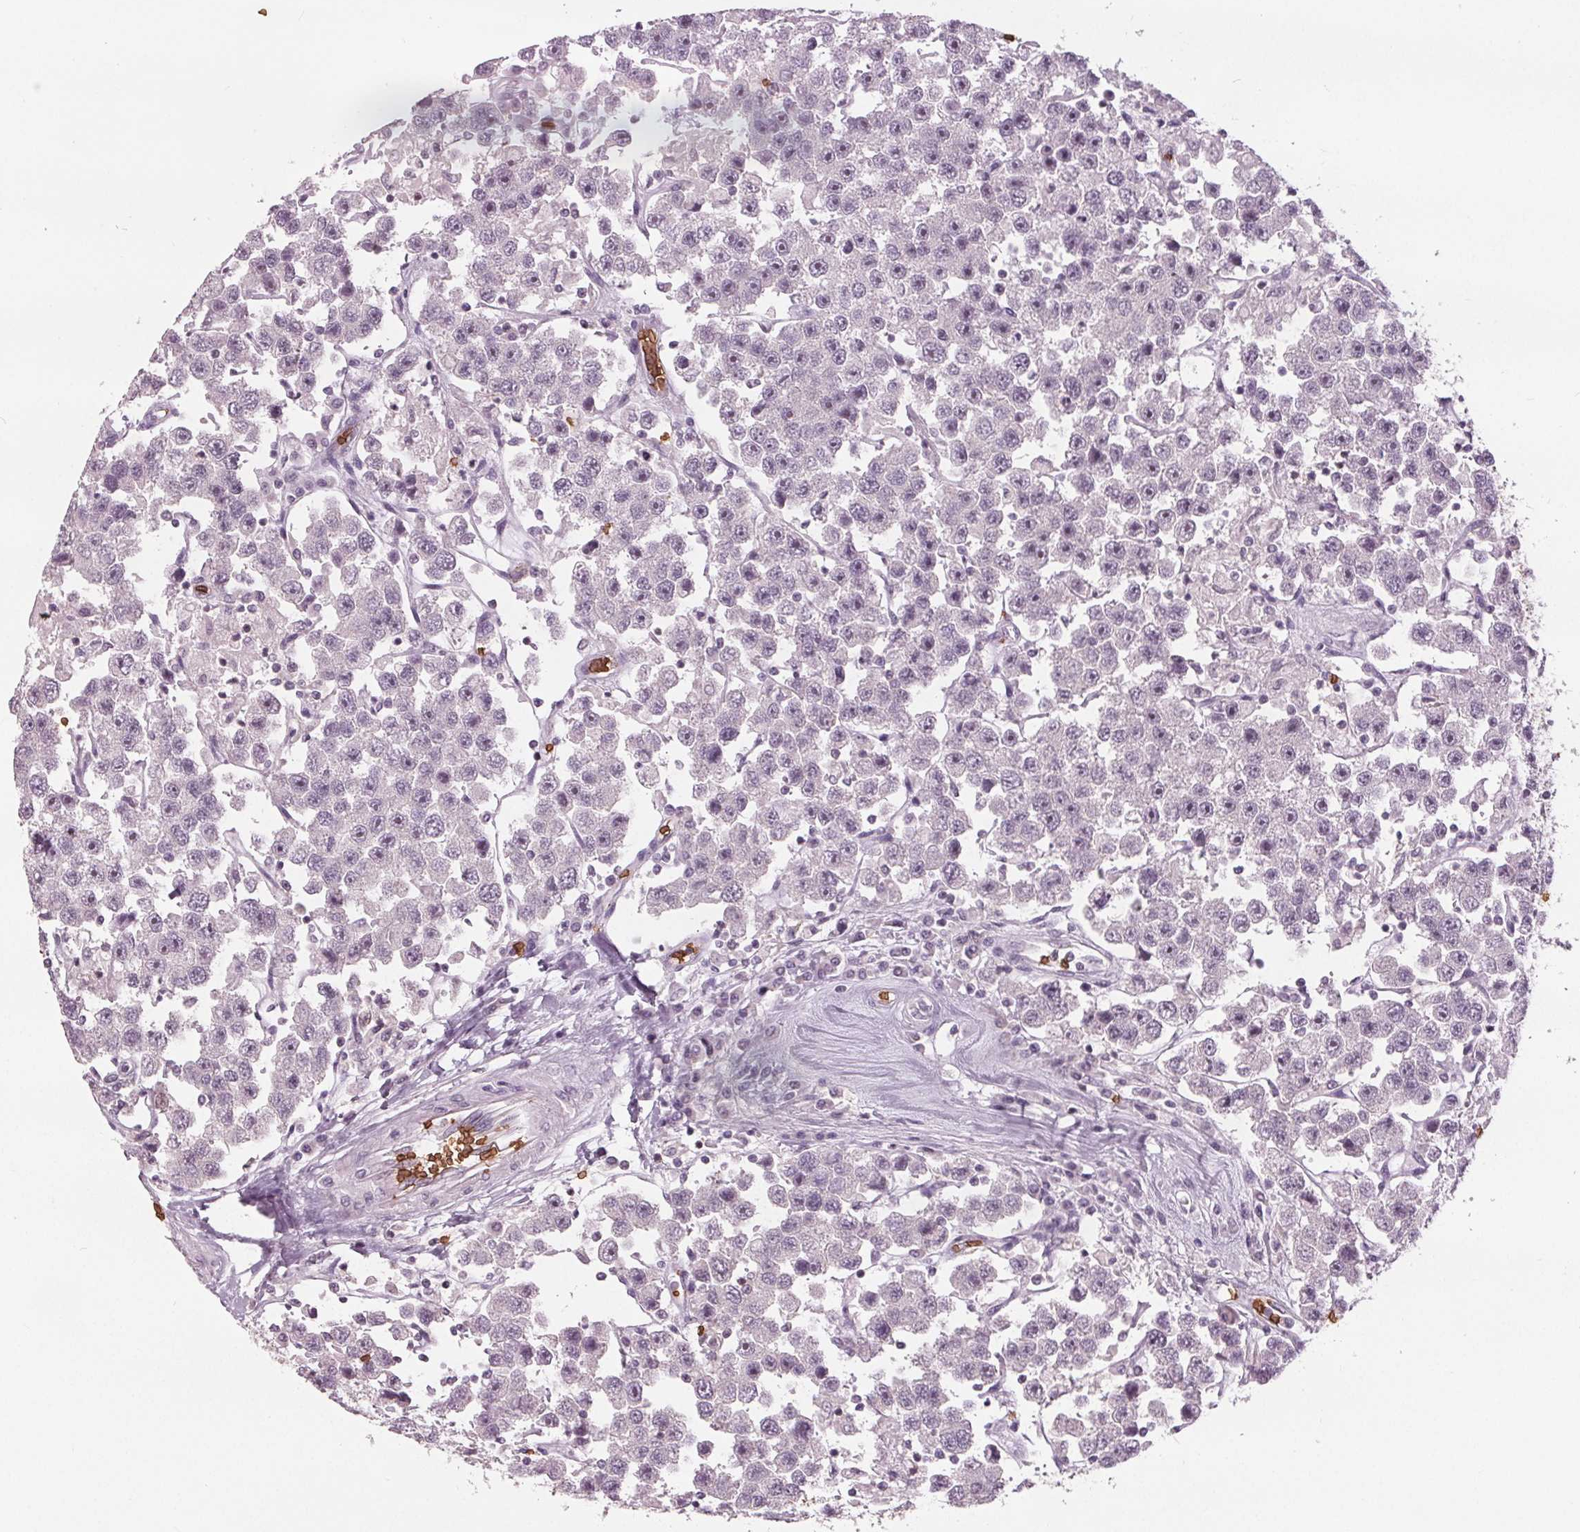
{"staining": {"intensity": "negative", "quantity": "none", "location": "none"}, "tissue": "testis cancer", "cell_type": "Tumor cells", "image_type": "cancer", "snomed": [{"axis": "morphology", "description": "Seminoma, NOS"}, {"axis": "topography", "description": "Testis"}], "caption": "This is a photomicrograph of immunohistochemistry staining of testis seminoma, which shows no staining in tumor cells. (DAB immunohistochemistry (IHC) visualized using brightfield microscopy, high magnification).", "gene": "SLC4A1", "patient": {"sex": "male", "age": 45}}